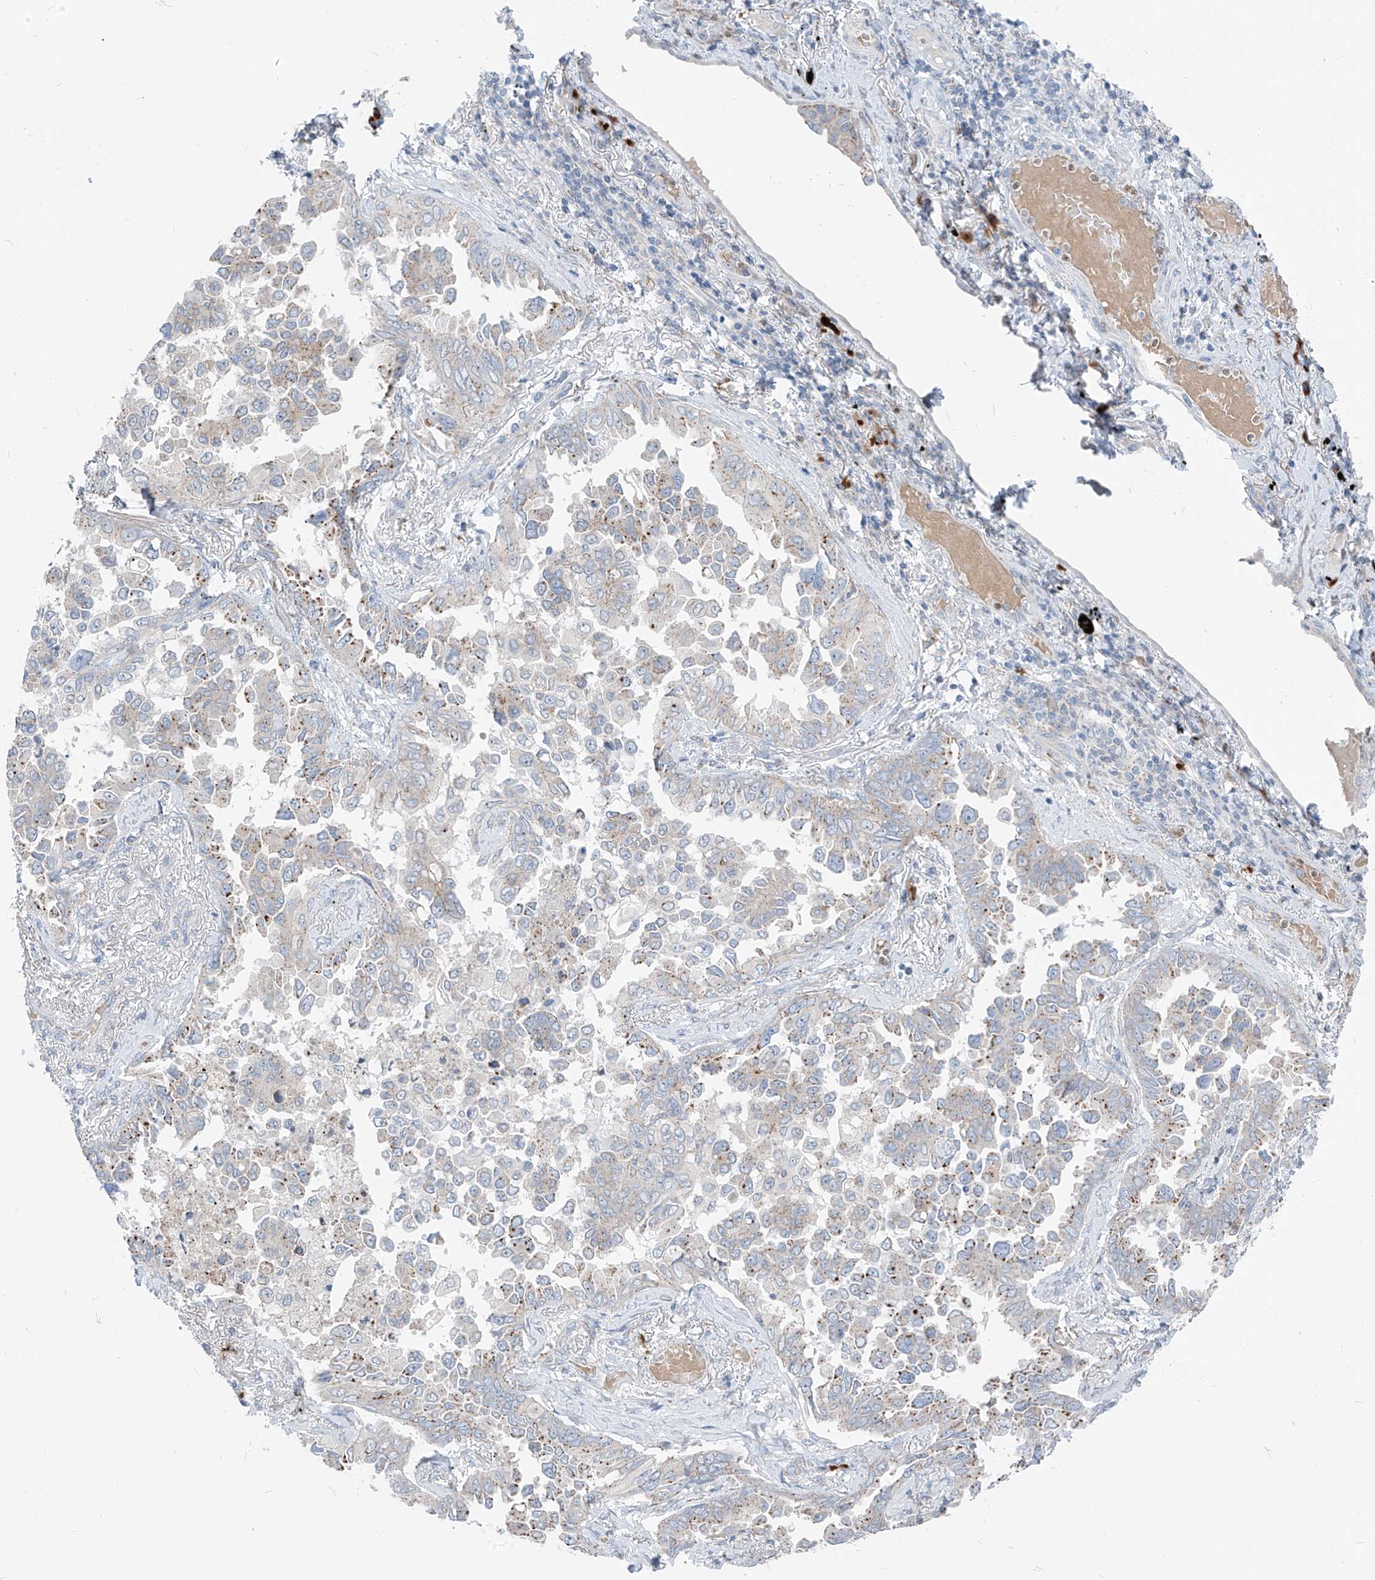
{"staining": {"intensity": "moderate", "quantity": "<25%", "location": "cytoplasmic/membranous"}, "tissue": "lung cancer", "cell_type": "Tumor cells", "image_type": "cancer", "snomed": [{"axis": "morphology", "description": "Adenocarcinoma, NOS"}, {"axis": "topography", "description": "Lung"}], "caption": "This is an image of immunohistochemistry (IHC) staining of lung cancer, which shows moderate positivity in the cytoplasmic/membranous of tumor cells.", "gene": "CHMP2B", "patient": {"sex": "female", "age": 67}}